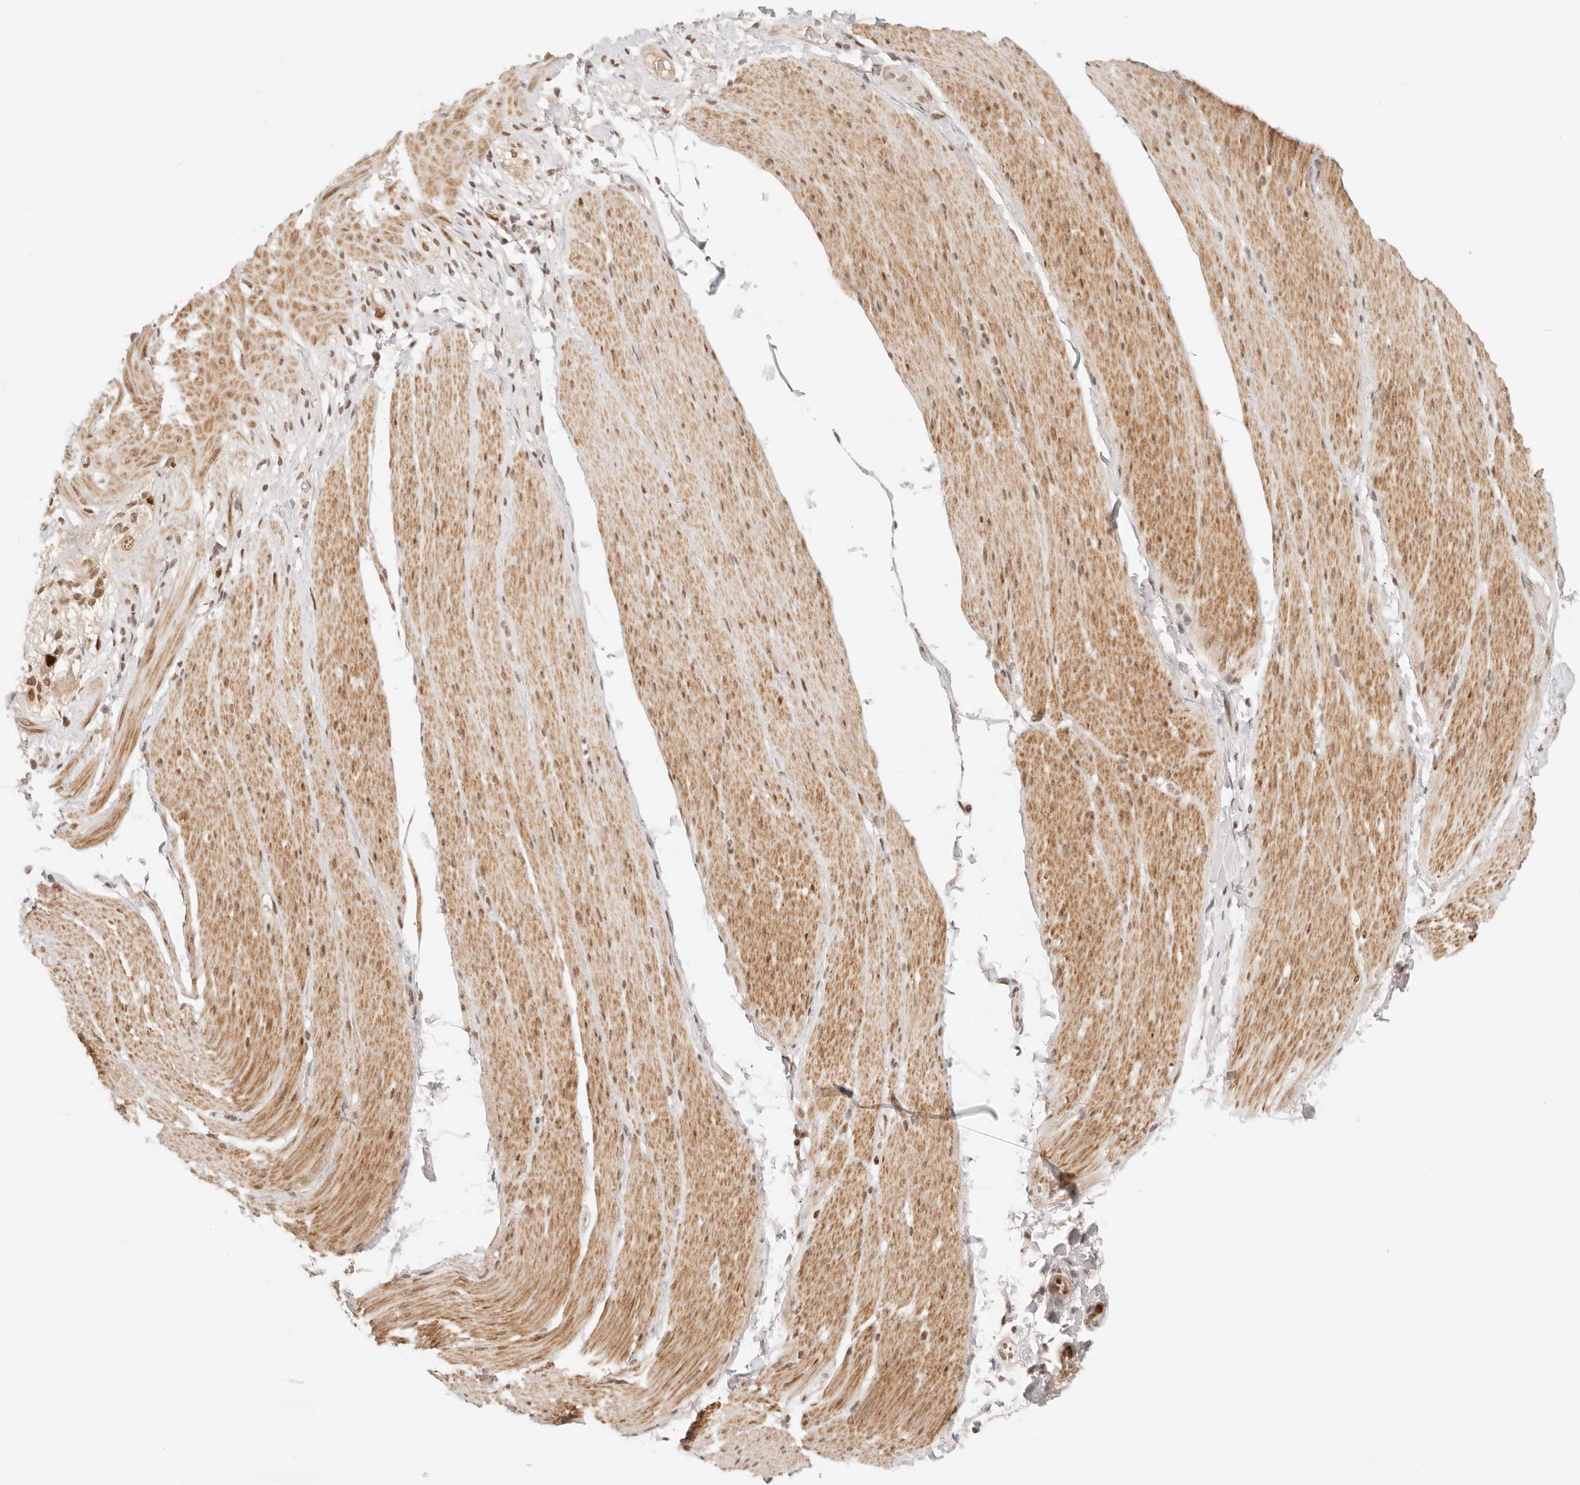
{"staining": {"intensity": "moderate", "quantity": "25%-75%", "location": "cytoplasmic/membranous,nuclear"}, "tissue": "smooth muscle", "cell_type": "Smooth muscle cells", "image_type": "normal", "snomed": [{"axis": "morphology", "description": "Normal tissue, NOS"}, {"axis": "topography", "description": "Smooth muscle"}, {"axis": "topography", "description": "Small intestine"}], "caption": "Brown immunohistochemical staining in unremarkable smooth muscle shows moderate cytoplasmic/membranous,nuclear staining in approximately 25%-75% of smooth muscle cells. (brown staining indicates protein expression, while blue staining denotes nuclei).", "gene": "HOXC5", "patient": {"sex": "female", "age": 84}}